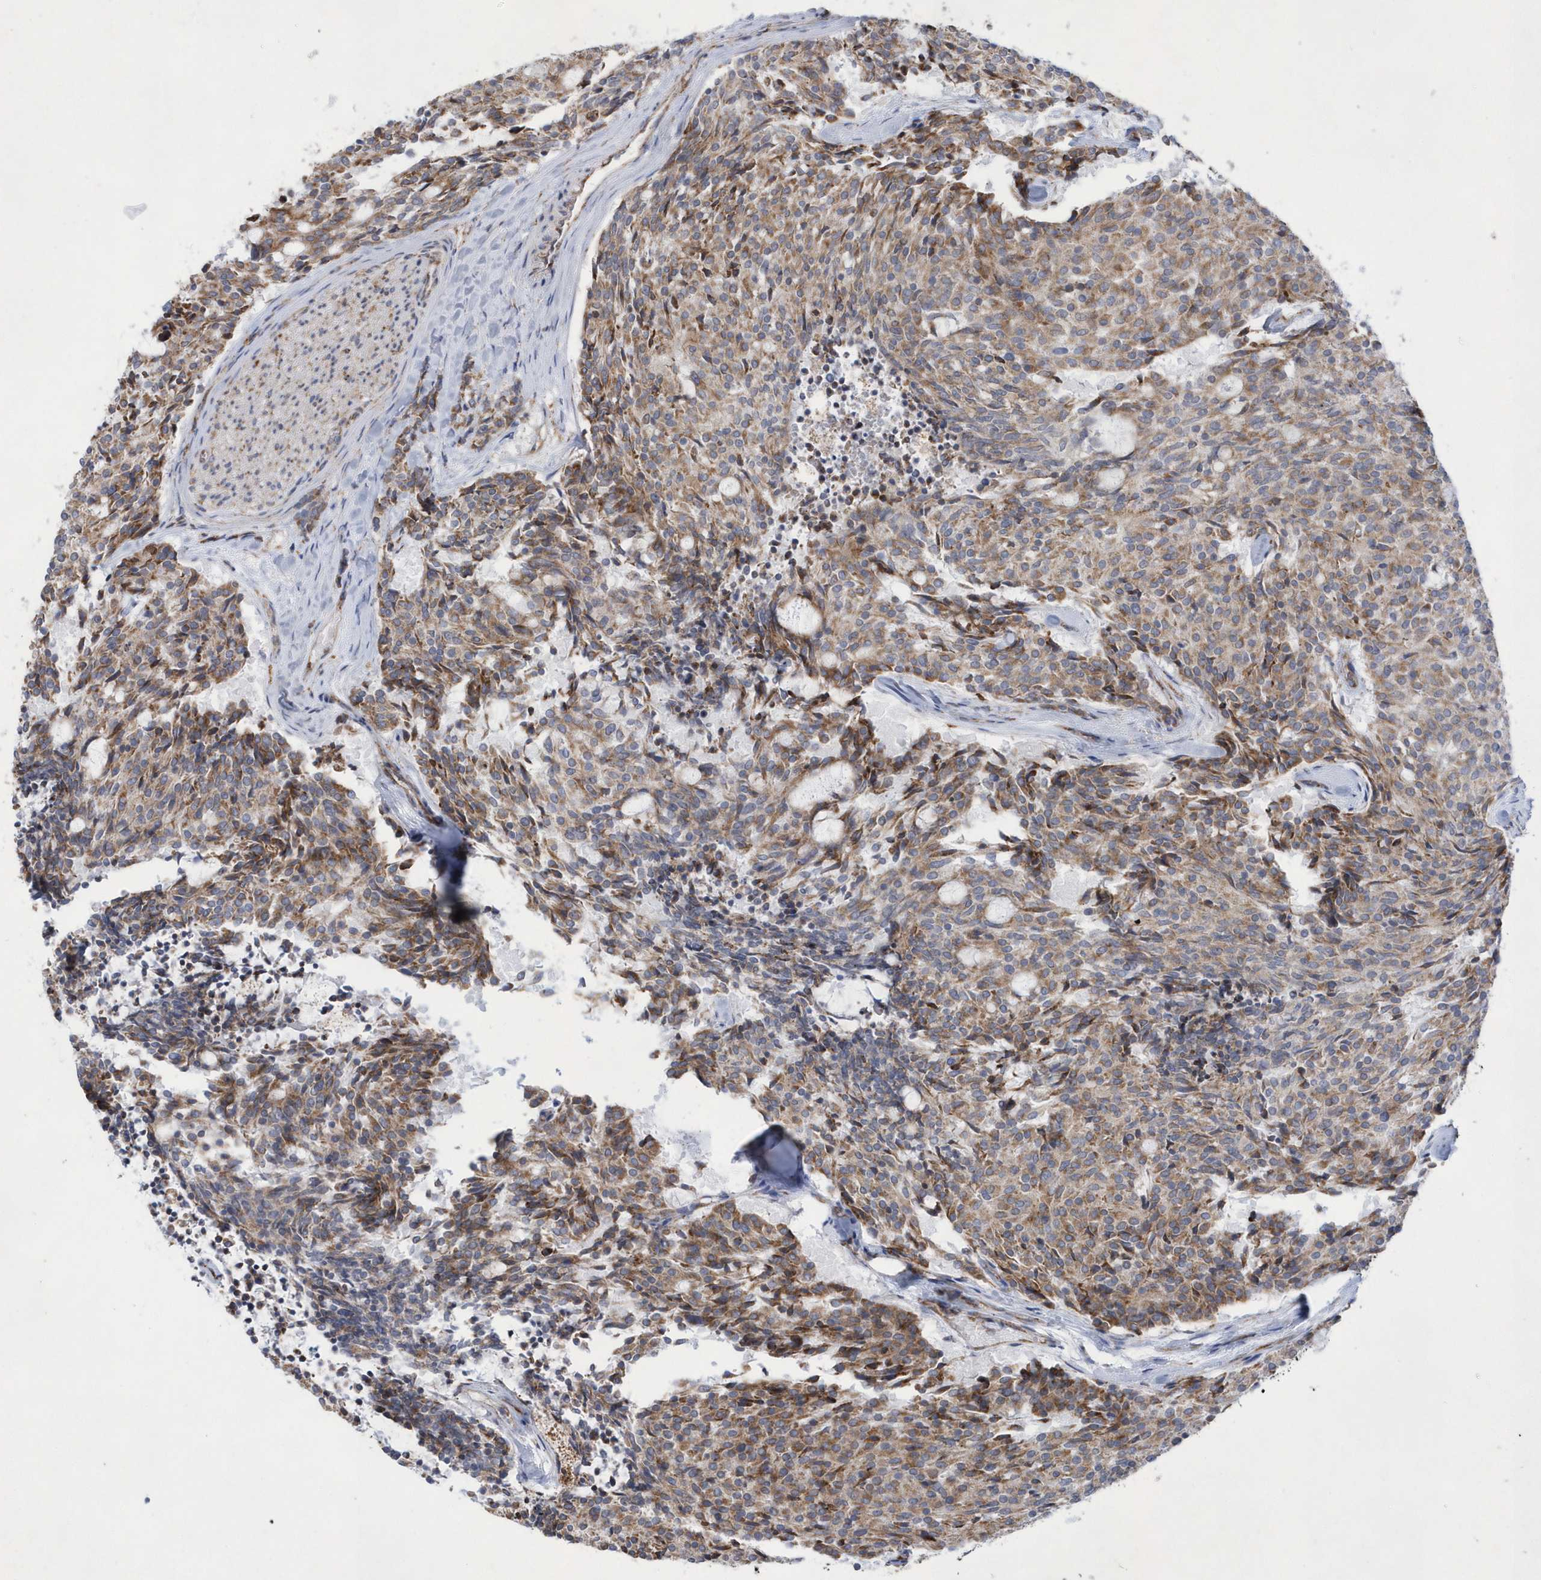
{"staining": {"intensity": "moderate", "quantity": ">75%", "location": "cytoplasmic/membranous"}, "tissue": "carcinoid", "cell_type": "Tumor cells", "image_type": "cancer", "snomed": [{"axis": "morphology", "description": "Carcinoid, malignant, NOS"}, {"axis": "topography", "description": "Pancreas"}], "caption": "Brown immunohistochemical staining in carcinoid demonstrates moderate cytoplasmic/membranous positivity in about >75% of tumor cells.", "gene": "MED31", "patient": {"sex": "female", "age": 54}}